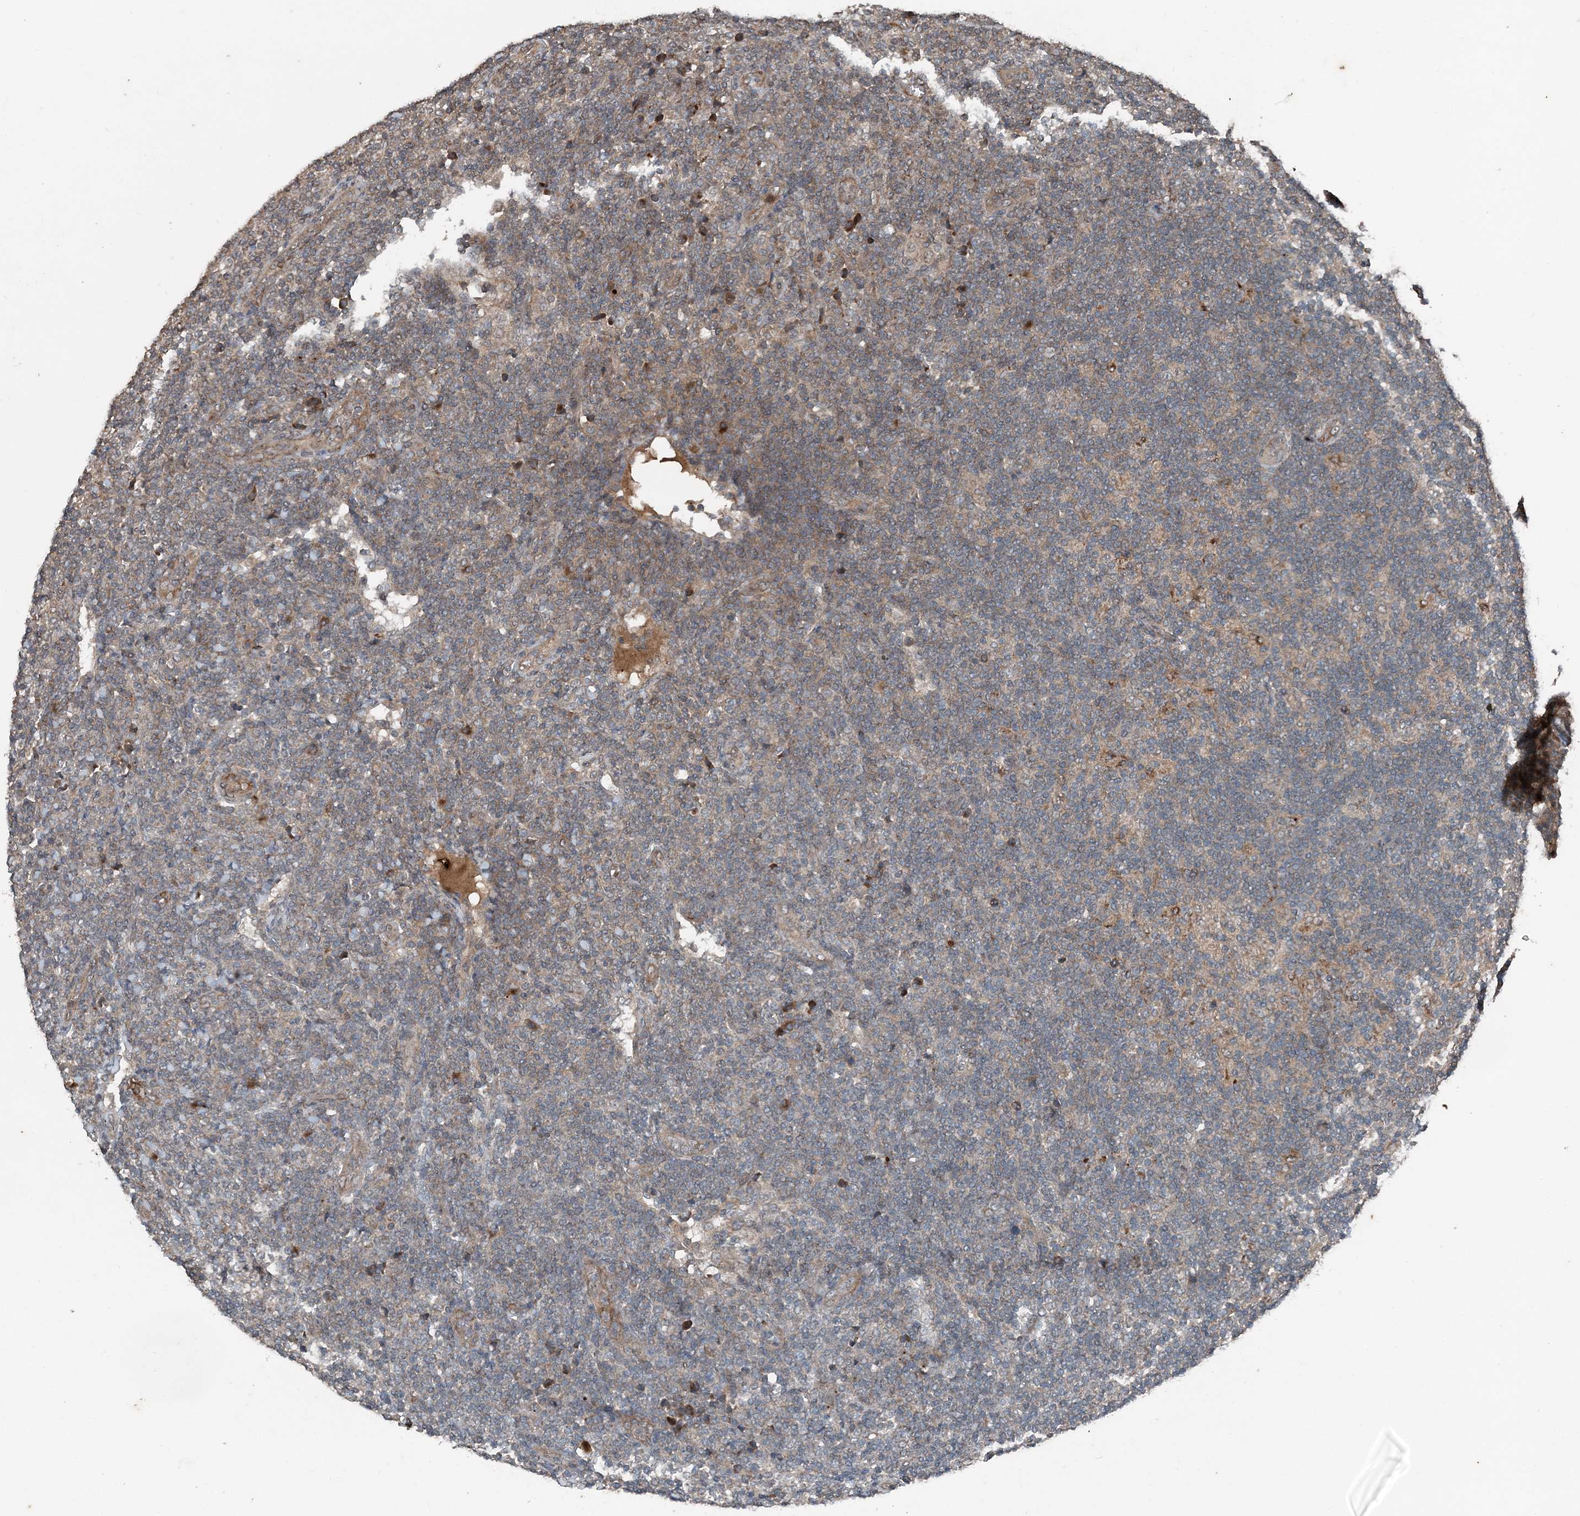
{"staining": {"intensity": "negative", "quantity": "none", "location": "none"}, "tissue": "lymphoma", "cell_type": "Tumor cells", "image_type": "cancer", "snomed": [{"axis": "morphology", "description": "Malignant lymphoma, non-Hodgkin's type, Low grade"}, {"axis": "topography", "description": "Lymph node"}], "caption": "Protein analysis of lymphoma exhibits no significant positivity in tumor cells.", "gene": "CFL1", "patient": {"sex": "male", "age": 66}}